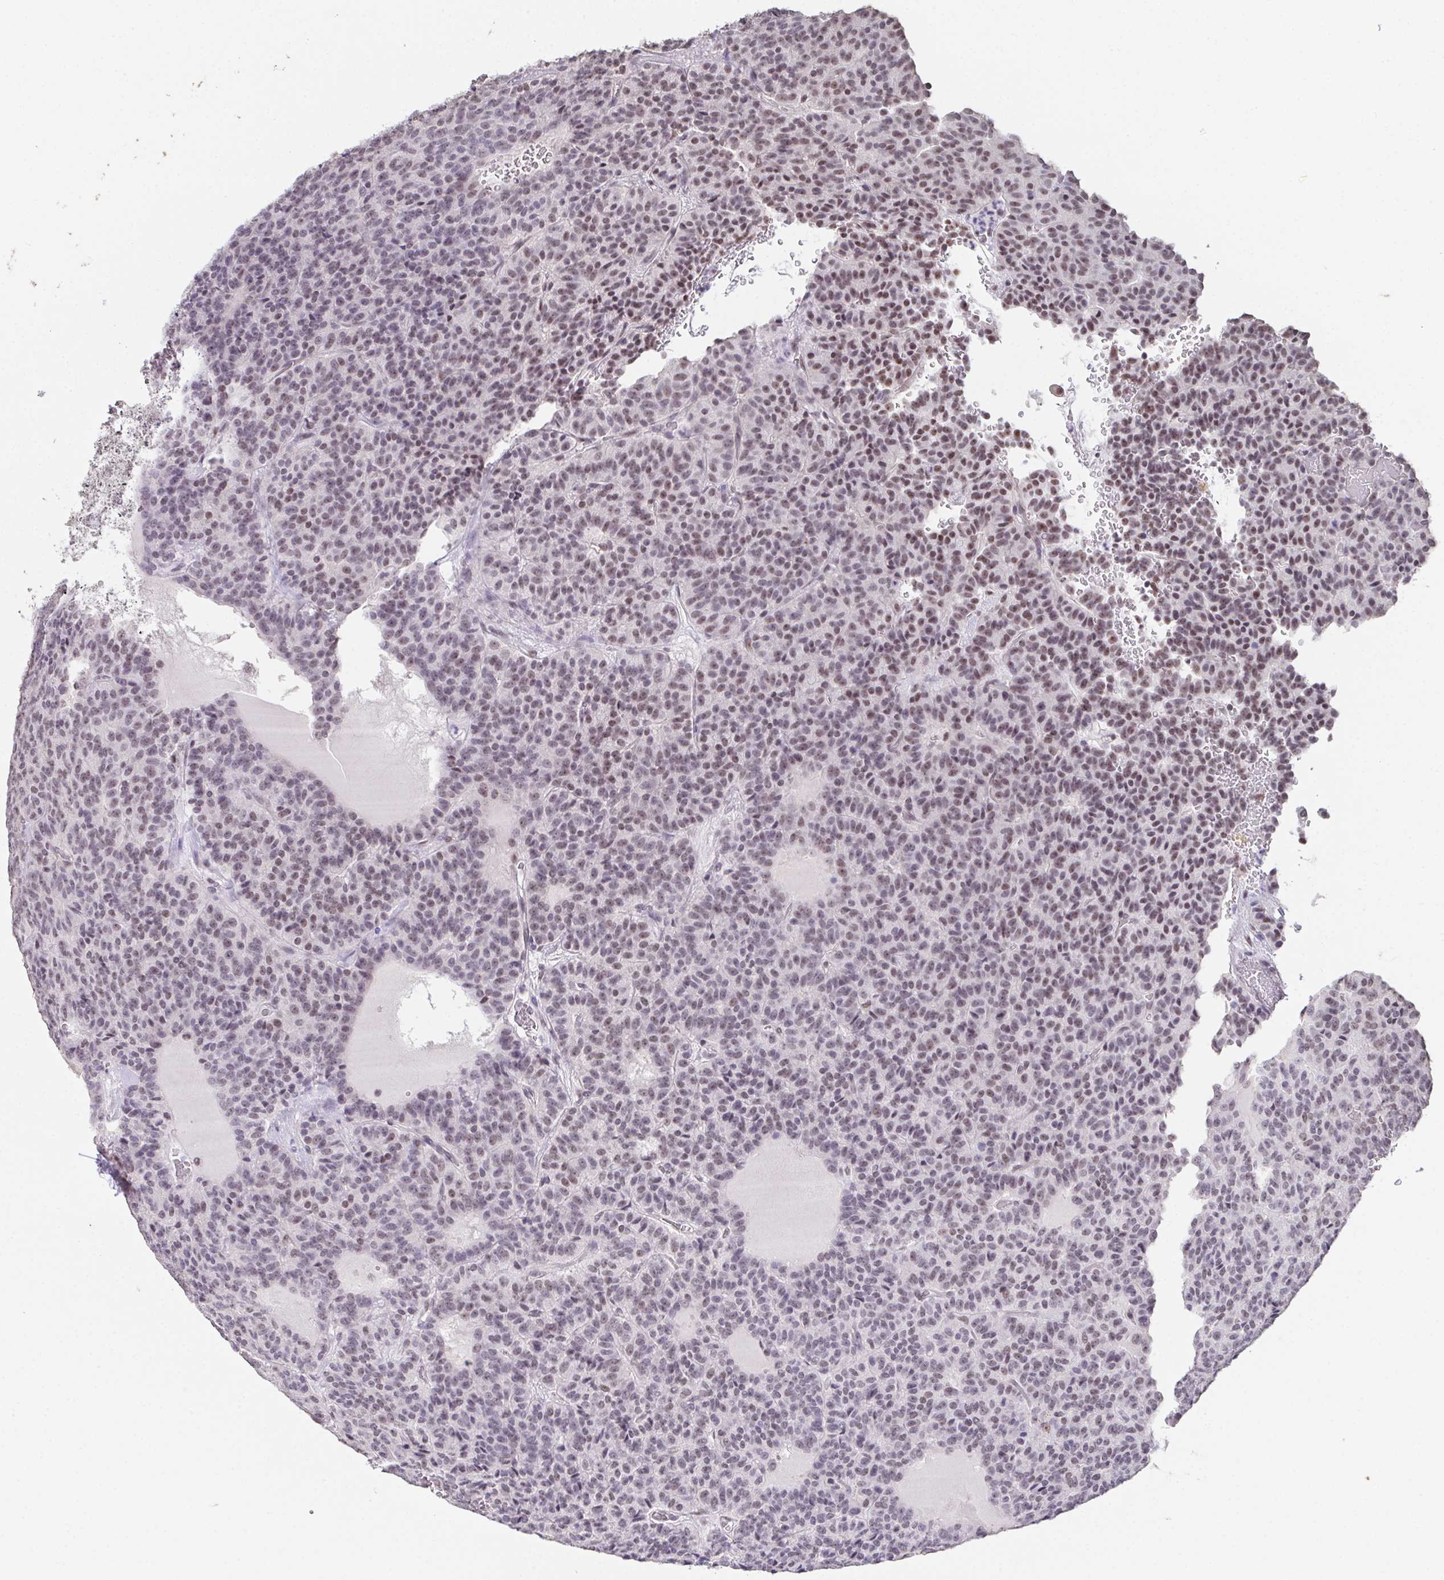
{"staining": {"intensity": "weak", "quantity": "25%-75%", "location": "nuclear"}, "tissue": "carcinoid", "cell_type": "Tumor cells", "image_type": "cancer", "snomed": [{"axis": "morphology", "description": "Carcinoid, malignant, NOS"}, {"axis": "topography", "description": "Lung"}], "caption": "Protein staining of carcinoid (malignant) tissue reveals weak nuclear positivity in about 25%-75% of tumor cells.", "gene": "ZNF800", "patient": {"sex": "male", "age": 70}}